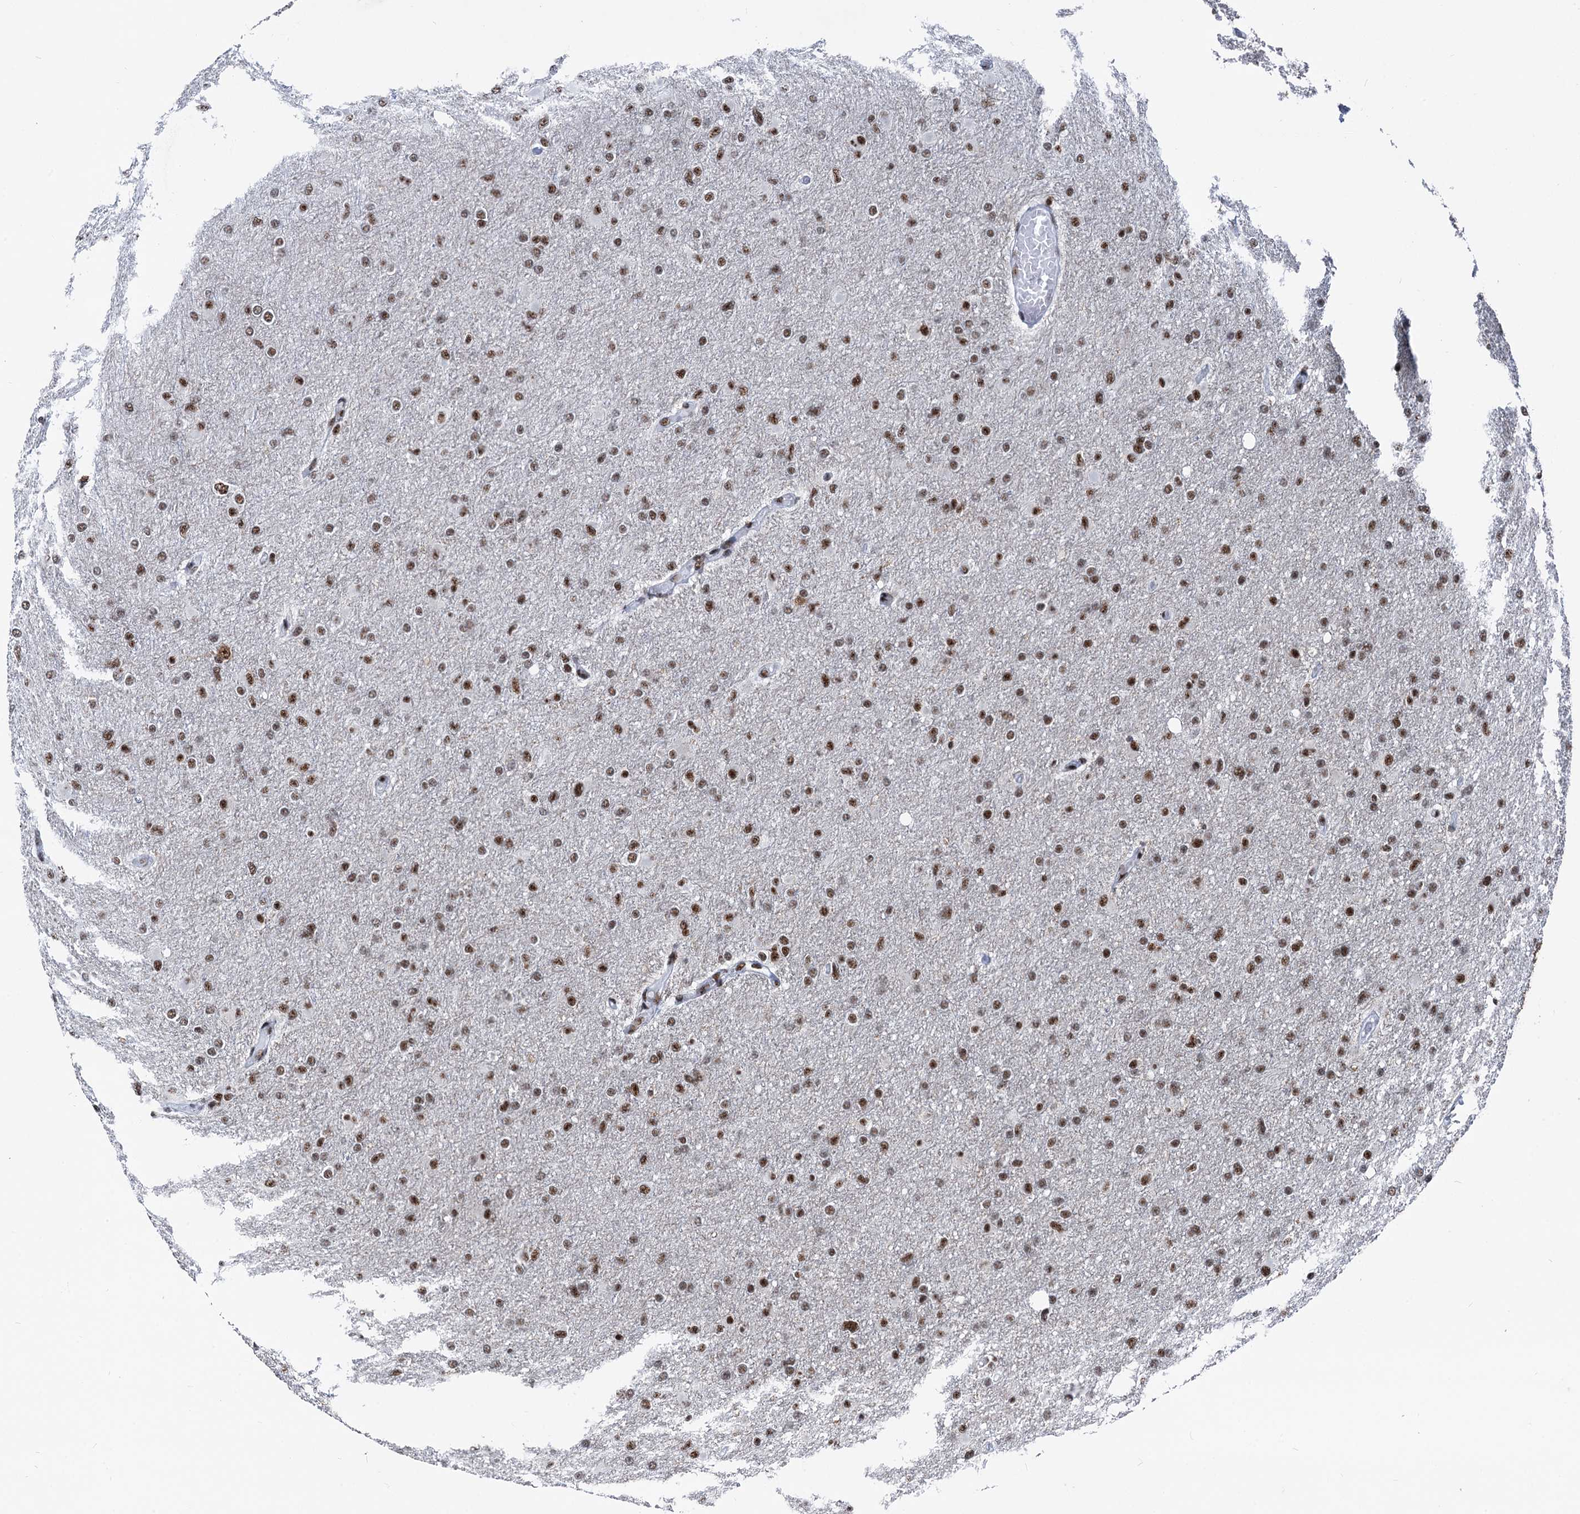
{"staining": {"intensity": "moderate", "quantity": ">75%", "location": "nuclear"}, "tissue": "glioma", "cell_type": "Tumor cells", "image_type": "cancer", "snomed": [{"axis": "morphology", "description": "Glioma, malignant, High grade"}, {"axis": "topography", "description": "Cerebral cortex"}], "caption": "Protein staining displays moderate nuclear staining in approximately >75% of tumor cells in high-grade glioma (malignant).", "gene": "DDX23", "patient": {"sex": "female", "age": 36}}